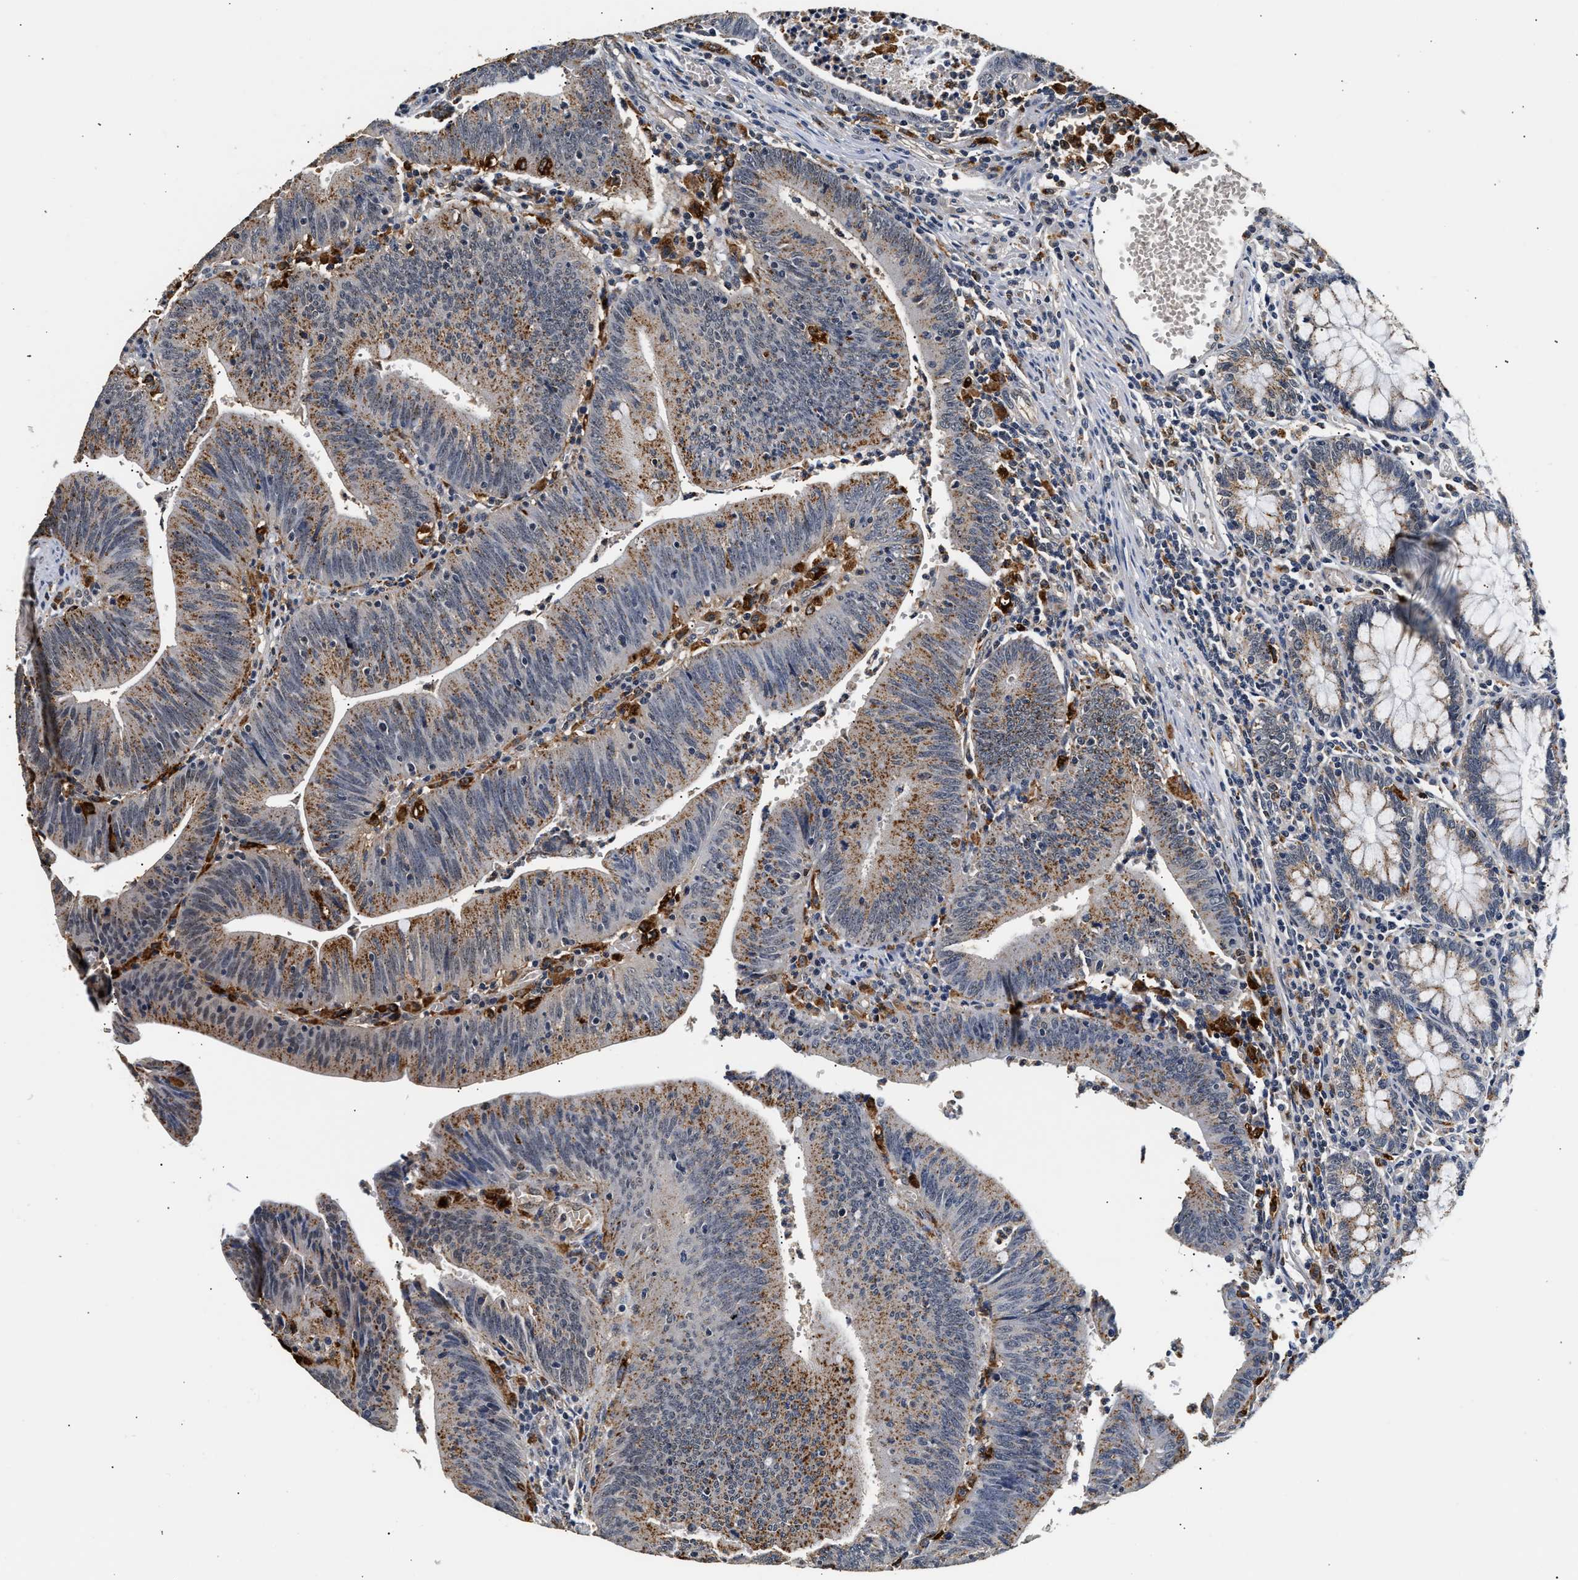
{"staining": {"intensity": "moderate", "quantity": ">75%", "location": "cytoplasmic/membranous"}, "tissue": "colorectal cancer", "cell_type": "Tumor cells", "image_type": "cancer", "snomed": [{"axis": "morphology", "description": "Normal tissue, NOS"}, {"axis": "morphology", "description": "Adenocarcinoma, NOS"}, {"axis": "topography", "description": "Rectum"}], "caption": "Immunohistochemical staining of human colorectal adenocarcinoma demonstrates medium levels of moderate cytoplasmic/membranous expression in approximately >75% of tumor cells.", "gene": "SMU1", "patient": {"sex": "female", "age": 66}}